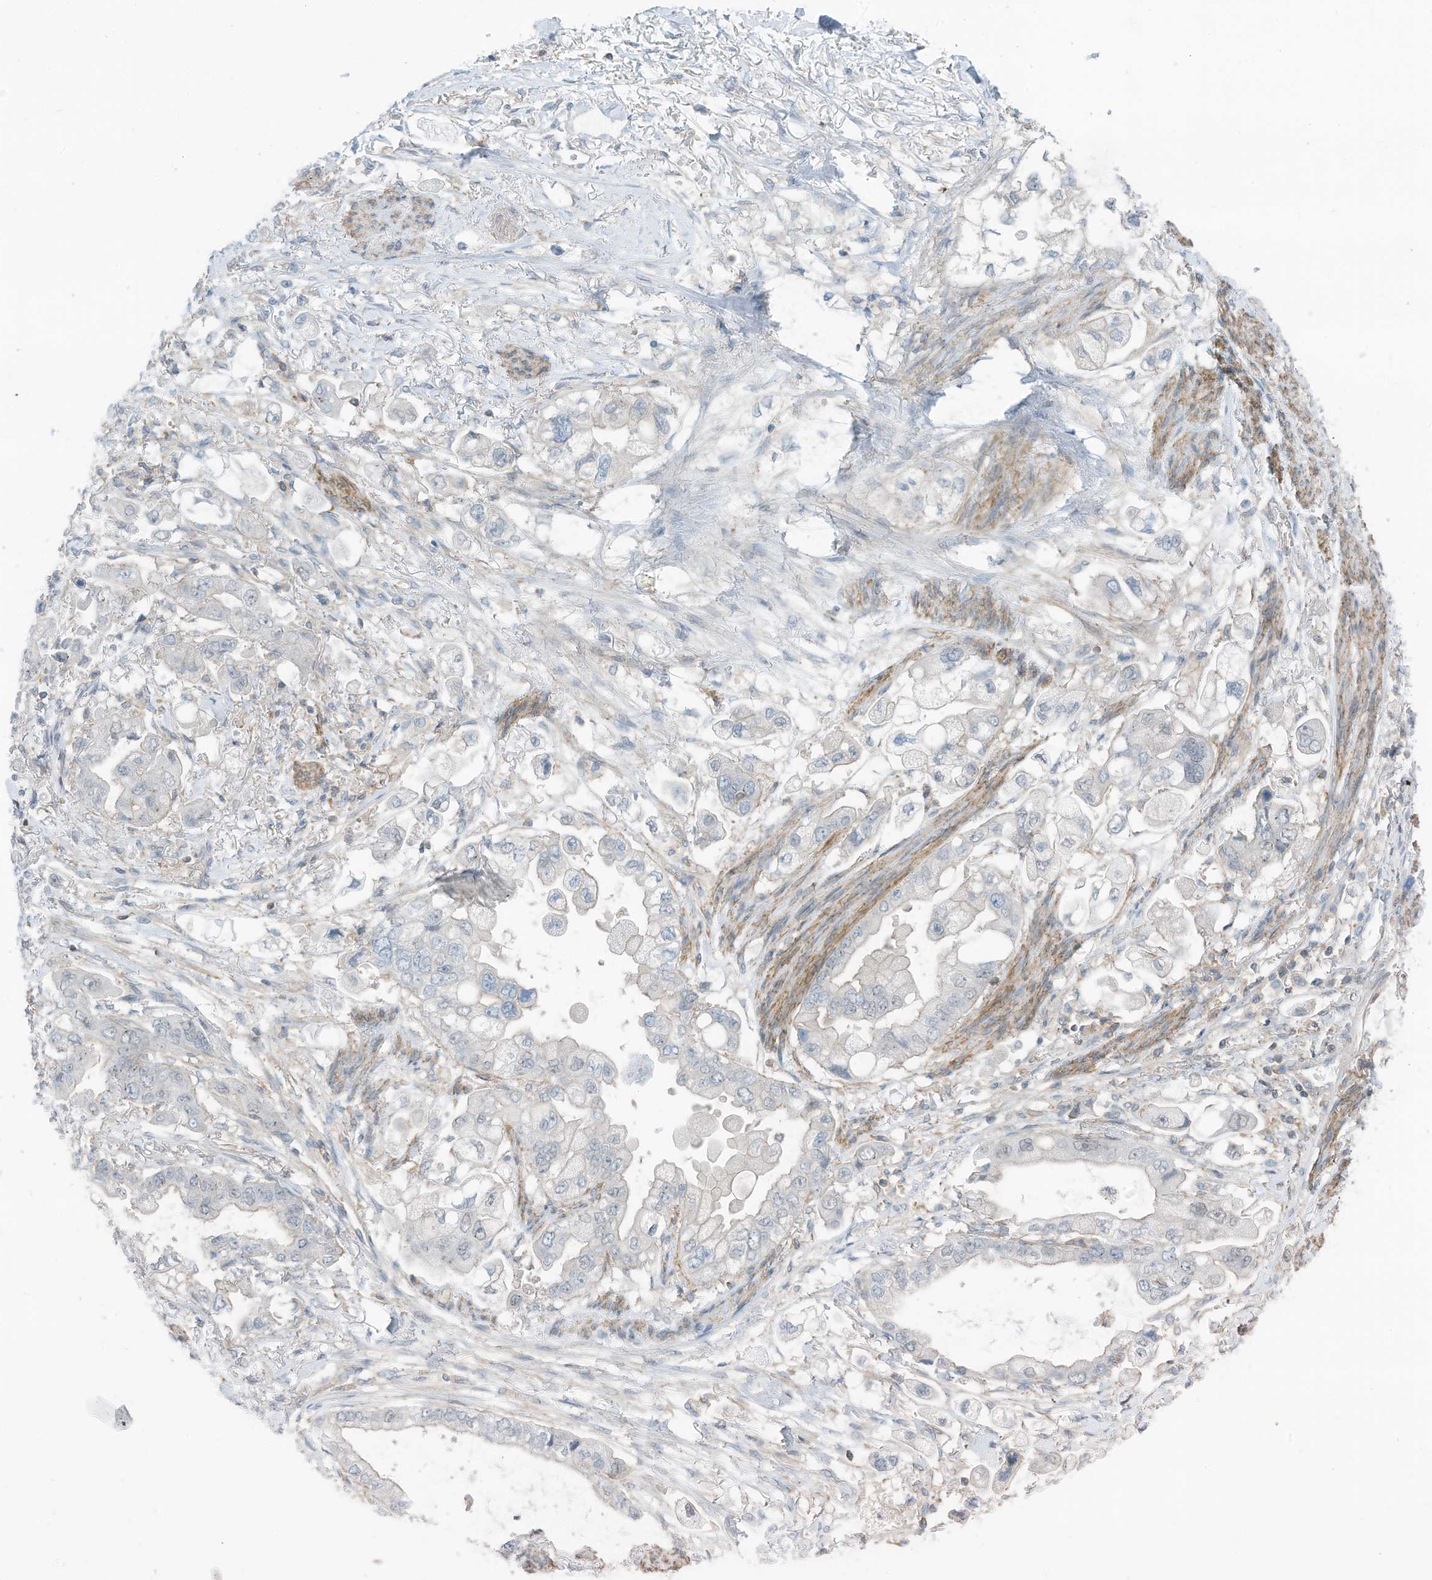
{"staining": {"intensity": "negative", "quantity": "none", "location": "none"}, "tissue": "stomach cancer", "cell_type": "Tumor cells", "image_type": "cancer", "snomed": [{"axis": "morphology", "description": "Adenocarcinoma, NOS"}, {"axis": "topography", "description": "Stomach"}], "caption": "Immunohistochemistry (IHC) of human stomach cancer displays no staining in tumor cells. (Brightfield microscopy of DAB immunohistochemistry at high magnification).", "gene": "ZNF846", "patient": {"sex": "male", "age": 62}}